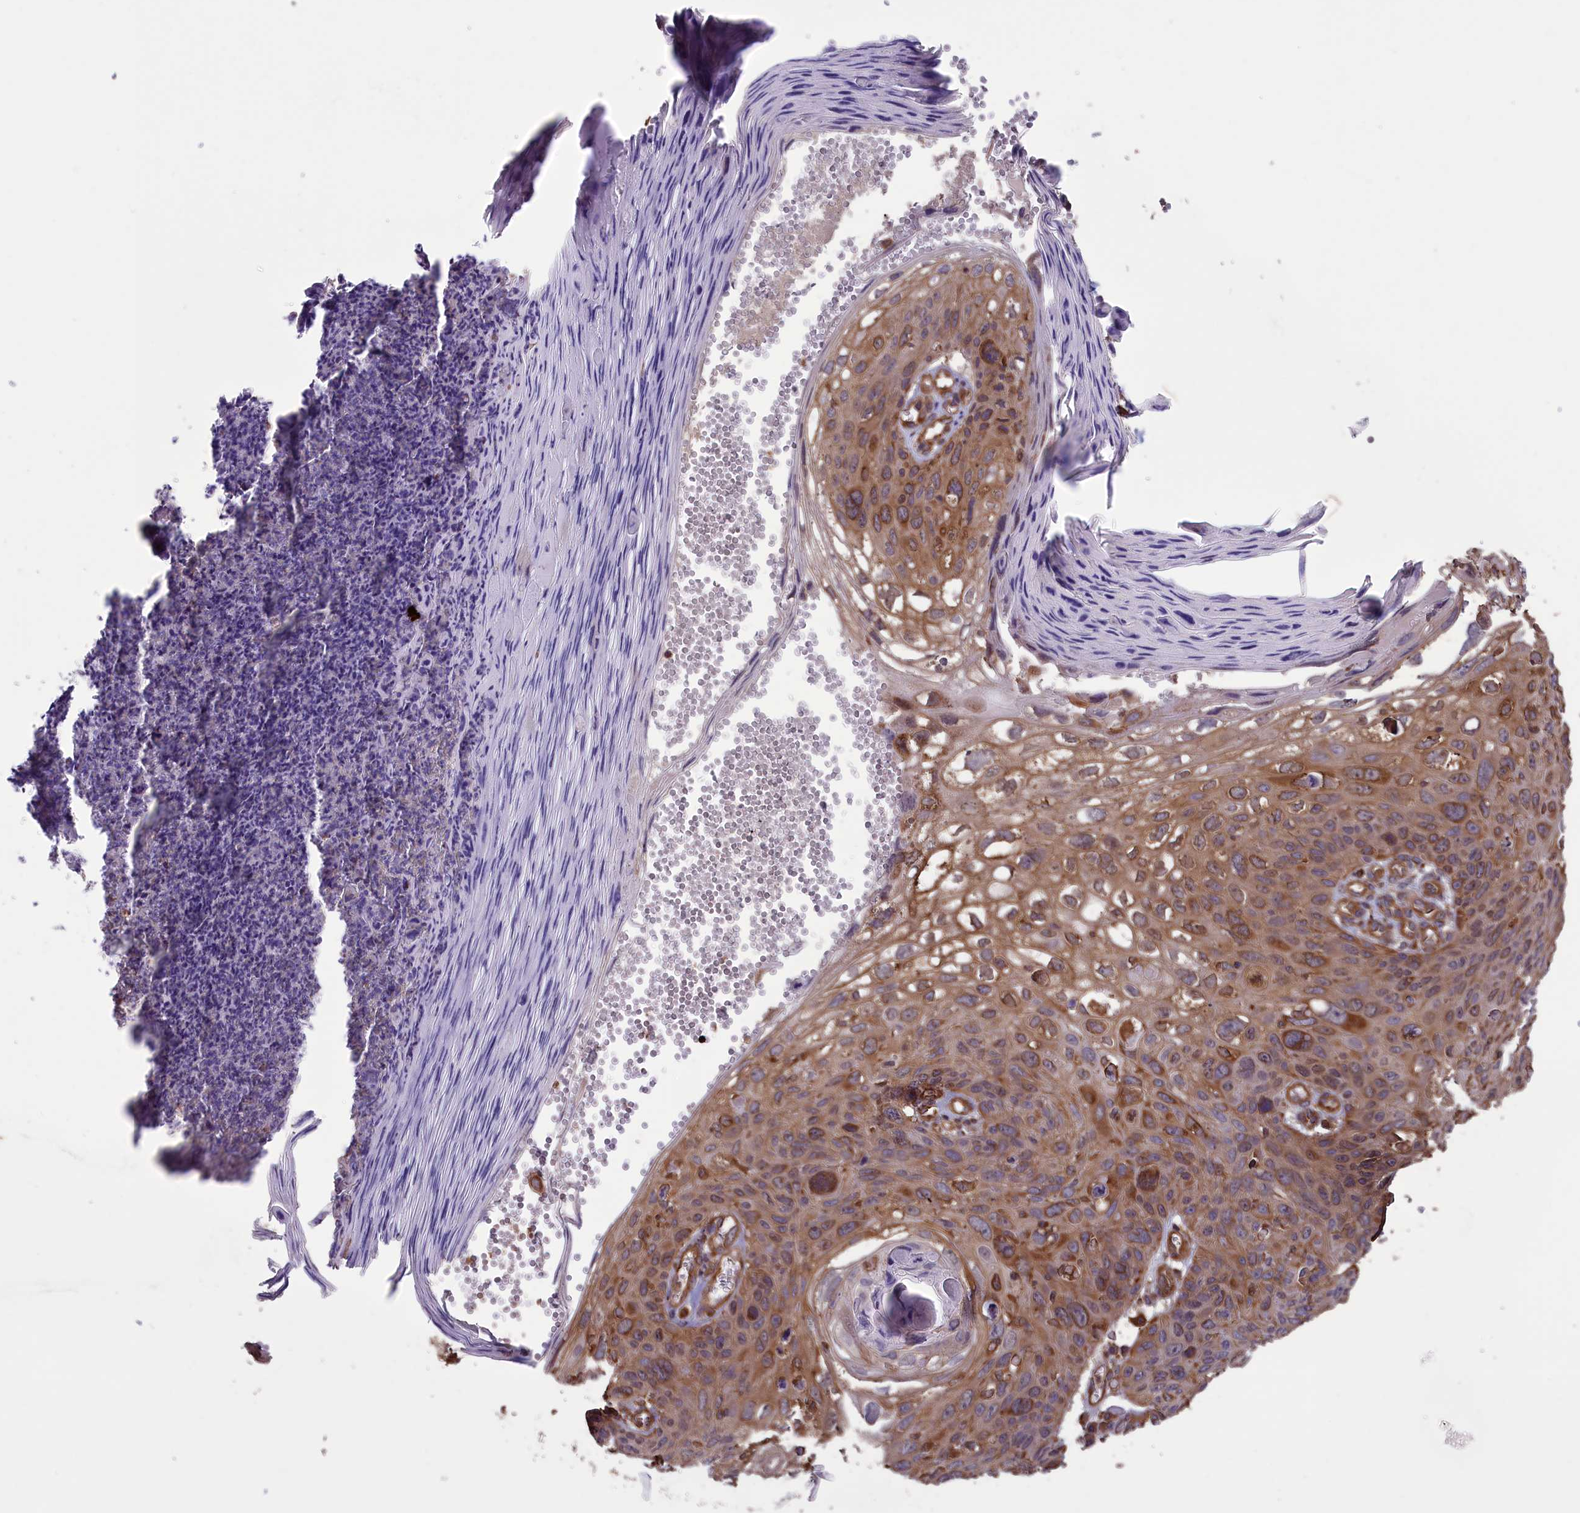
{"staining": {"intensity": "moderate", "quantity": ">75%", "location": "cytoplasmic/membranous"}, "tissue": "skin cancer", "cell_type": "Tumor cells", "image_type": "cancer", "snomed": [{"axis": "morphology", "description": "Squamous cell carcinoma, NOS"}, {"axis": "topography", "description": "Skin"}], "caption": "Immunohistochemistry (DAB (3,3'-diaminobenzidine)) staining of skin cancer shows moderate cytoplasmic/membranous protein expression in about >75% of tumor cells. The protein of interest is stained brown, and the nuclei are stained in blue (DAB (3,3'-diaminobenzidine) IHC with brightfield microscopy, high magnification).", "gene": "DAPK3", "patient": {"sex": "female", "age": 90}}